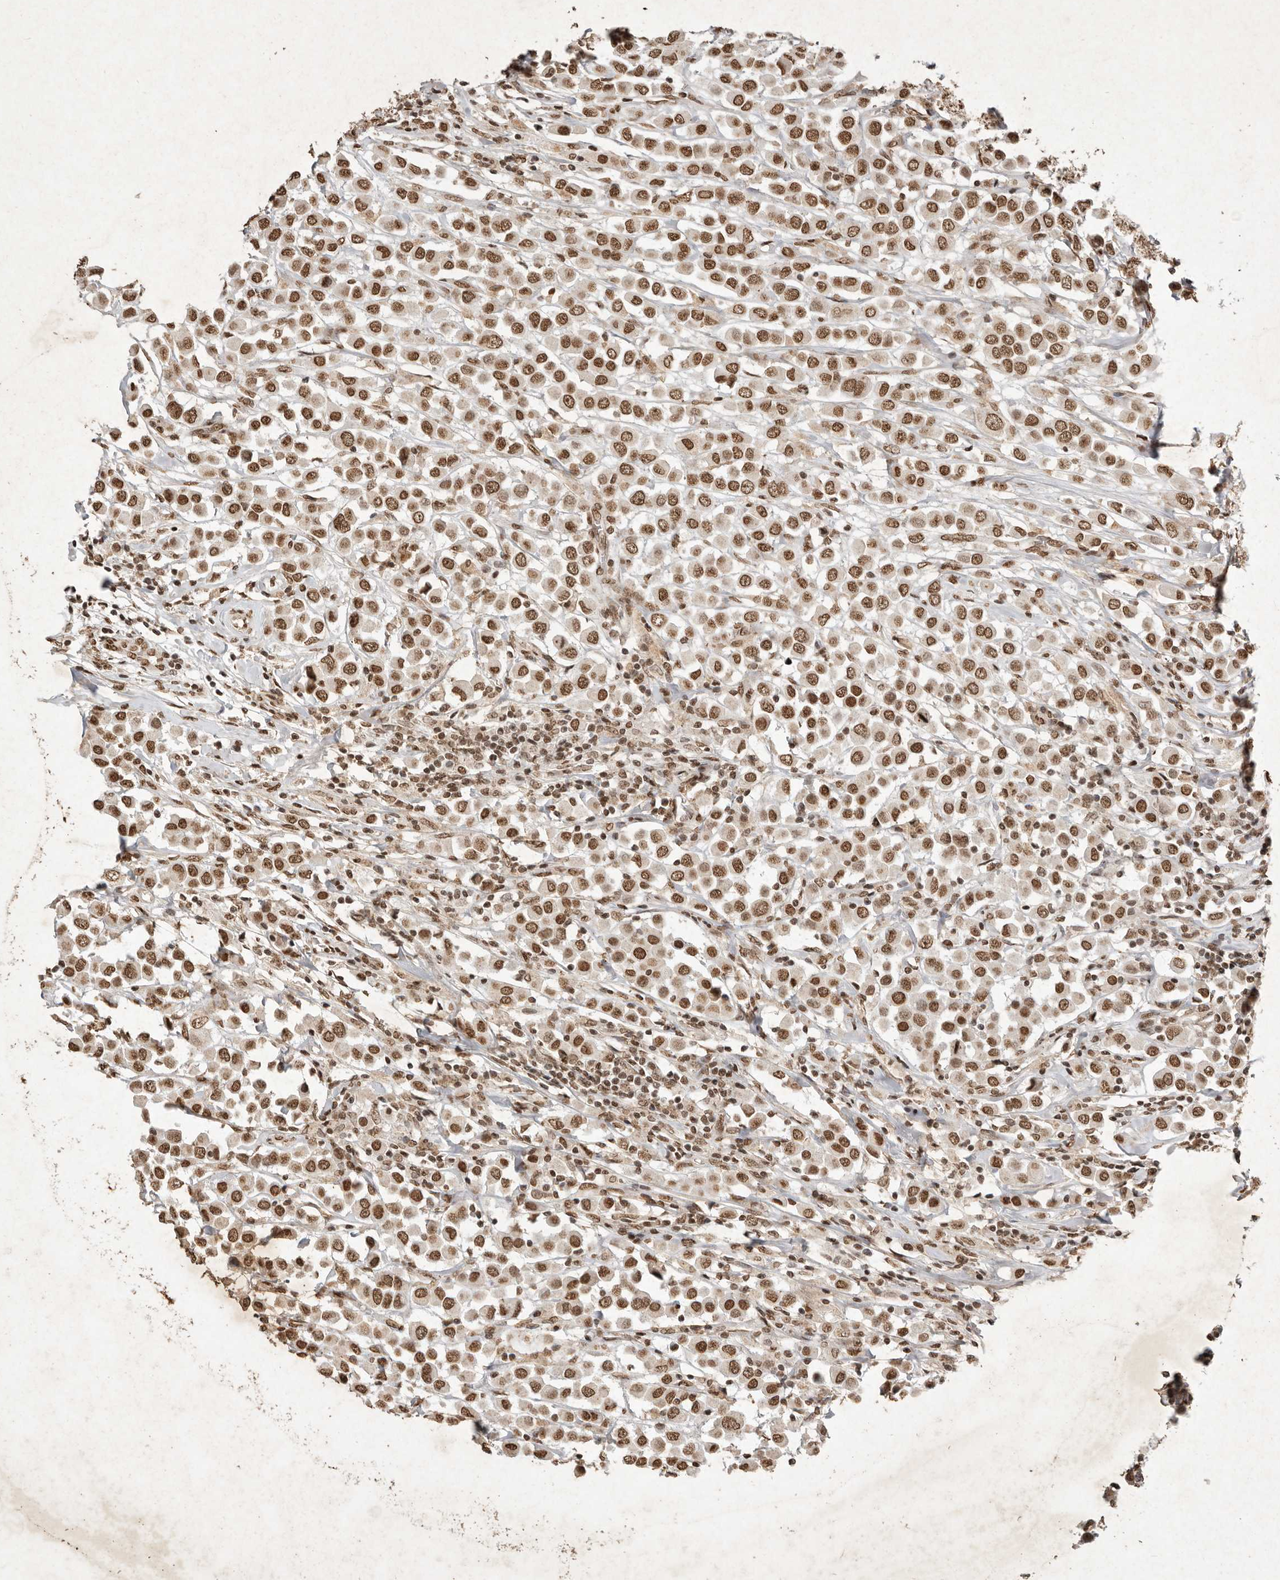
{"staining": {"intensity": "moderate", "quantity": ">75%", "location": "nuclear"}, "tissue": "breast cancer", "cell_type": "Tumor cells", "image_type": "cancer", "snomed": [{"axis": "morphology", "description": "Duct carcinoma"}, {"axis": "topography", "description": "Breast"}], "caption": "Breast invasive ductal carcinoma stained for a protein reveals moderate nuclear positivity in tumor cells.", "gene": "NKX3-2", "patient": {"sex": "female", "age": 61}}